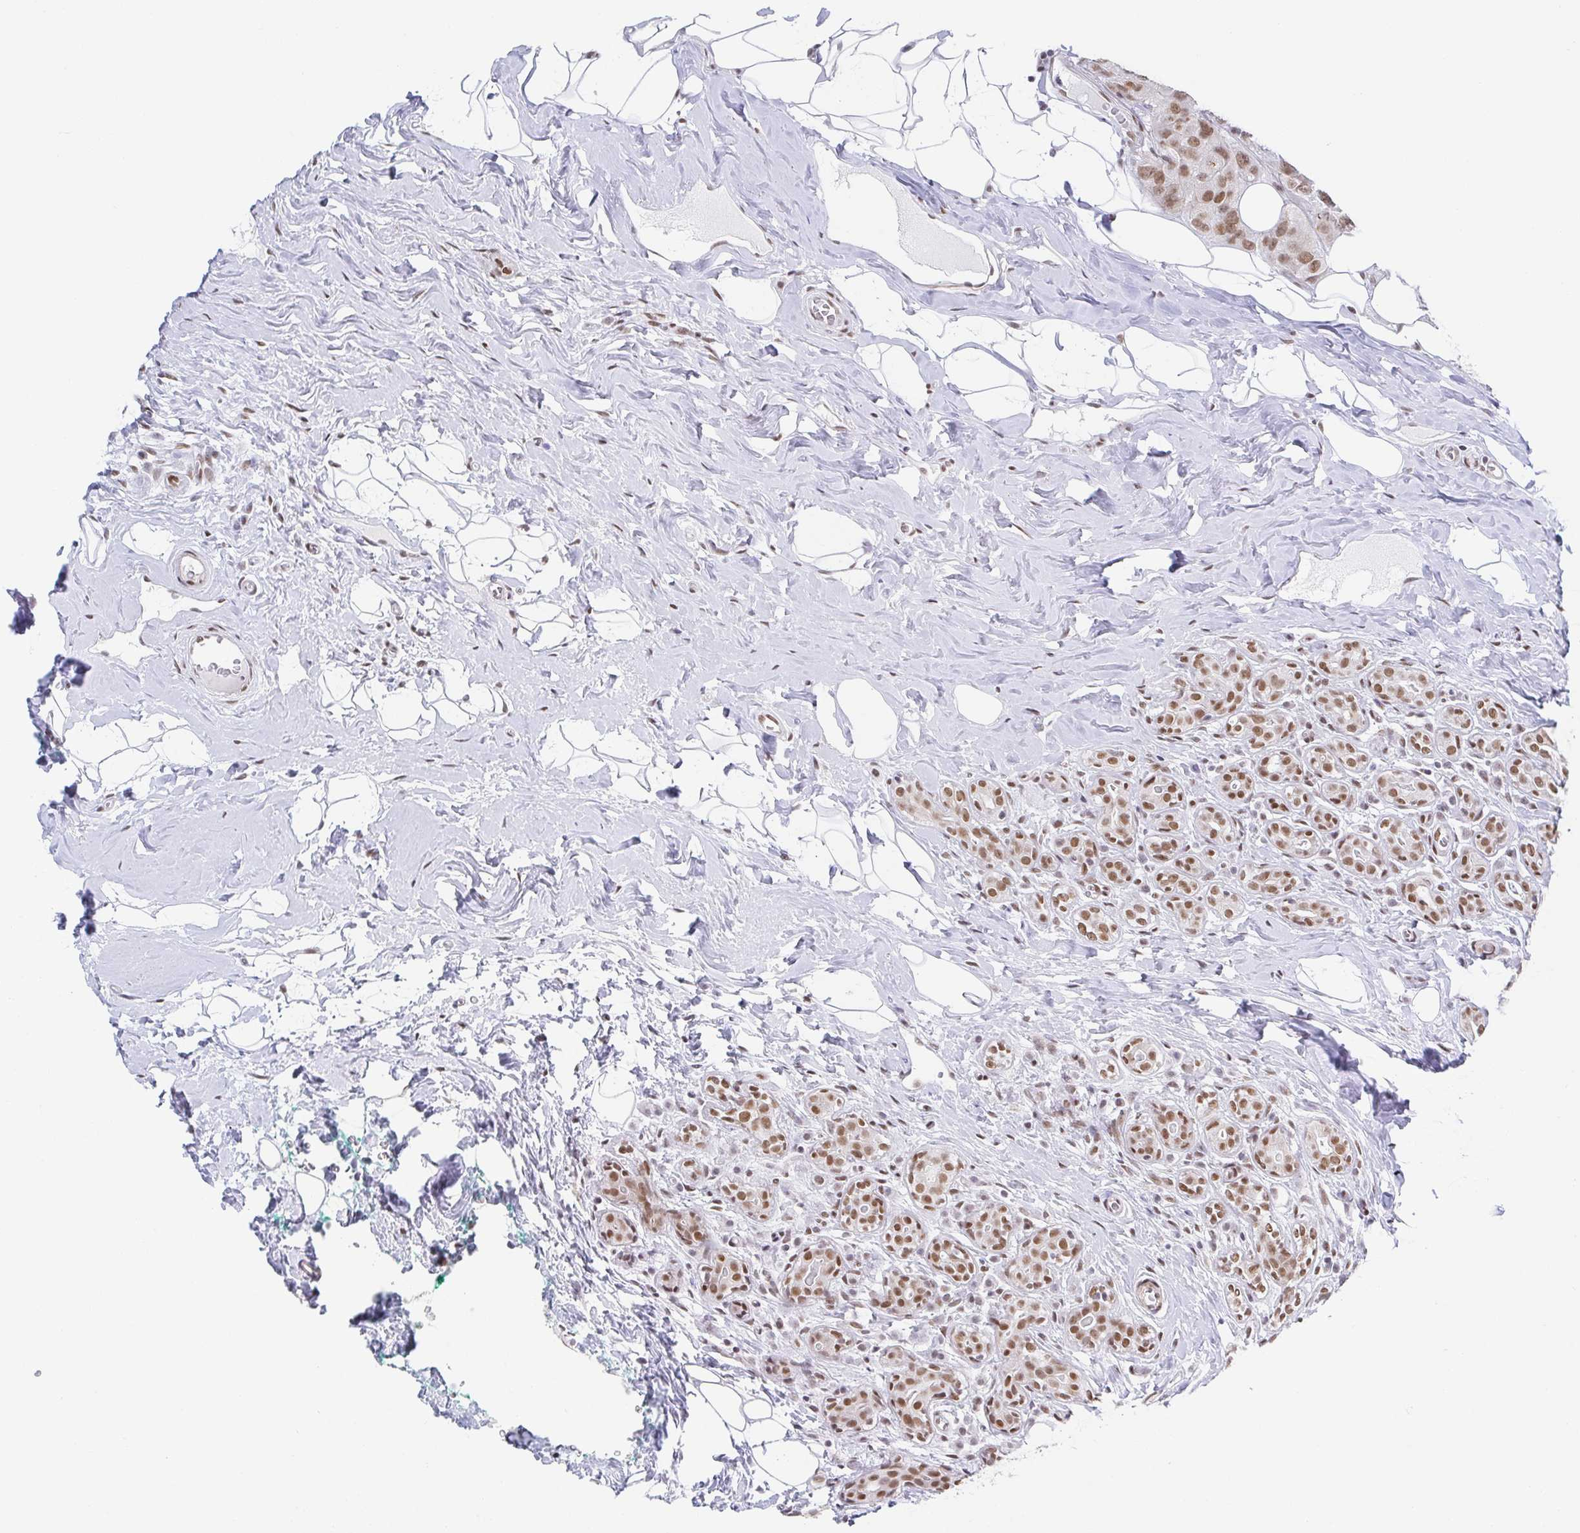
{"staining": {"intensity": "moderate", "quantity": ">75%", "location": "nuclear"}, "tissue": "breast cancer", "cell_type": "Tumor cells", "image_type": "cancer", "snomed": [{"axis": "morphology", "description": "Duct carcinoma"}, {"axis": "topography", "description": "Breast"}], "caption": "The image displays a brown stain indicating the presence of a protein in the nuclear of tumor cells in breast intraductal carcinoma. Ihc stains the protein in brown and the nuclei are stained blue.", "gene": "SLC7A10", "patient": {"sex": "female", "age": 43}}